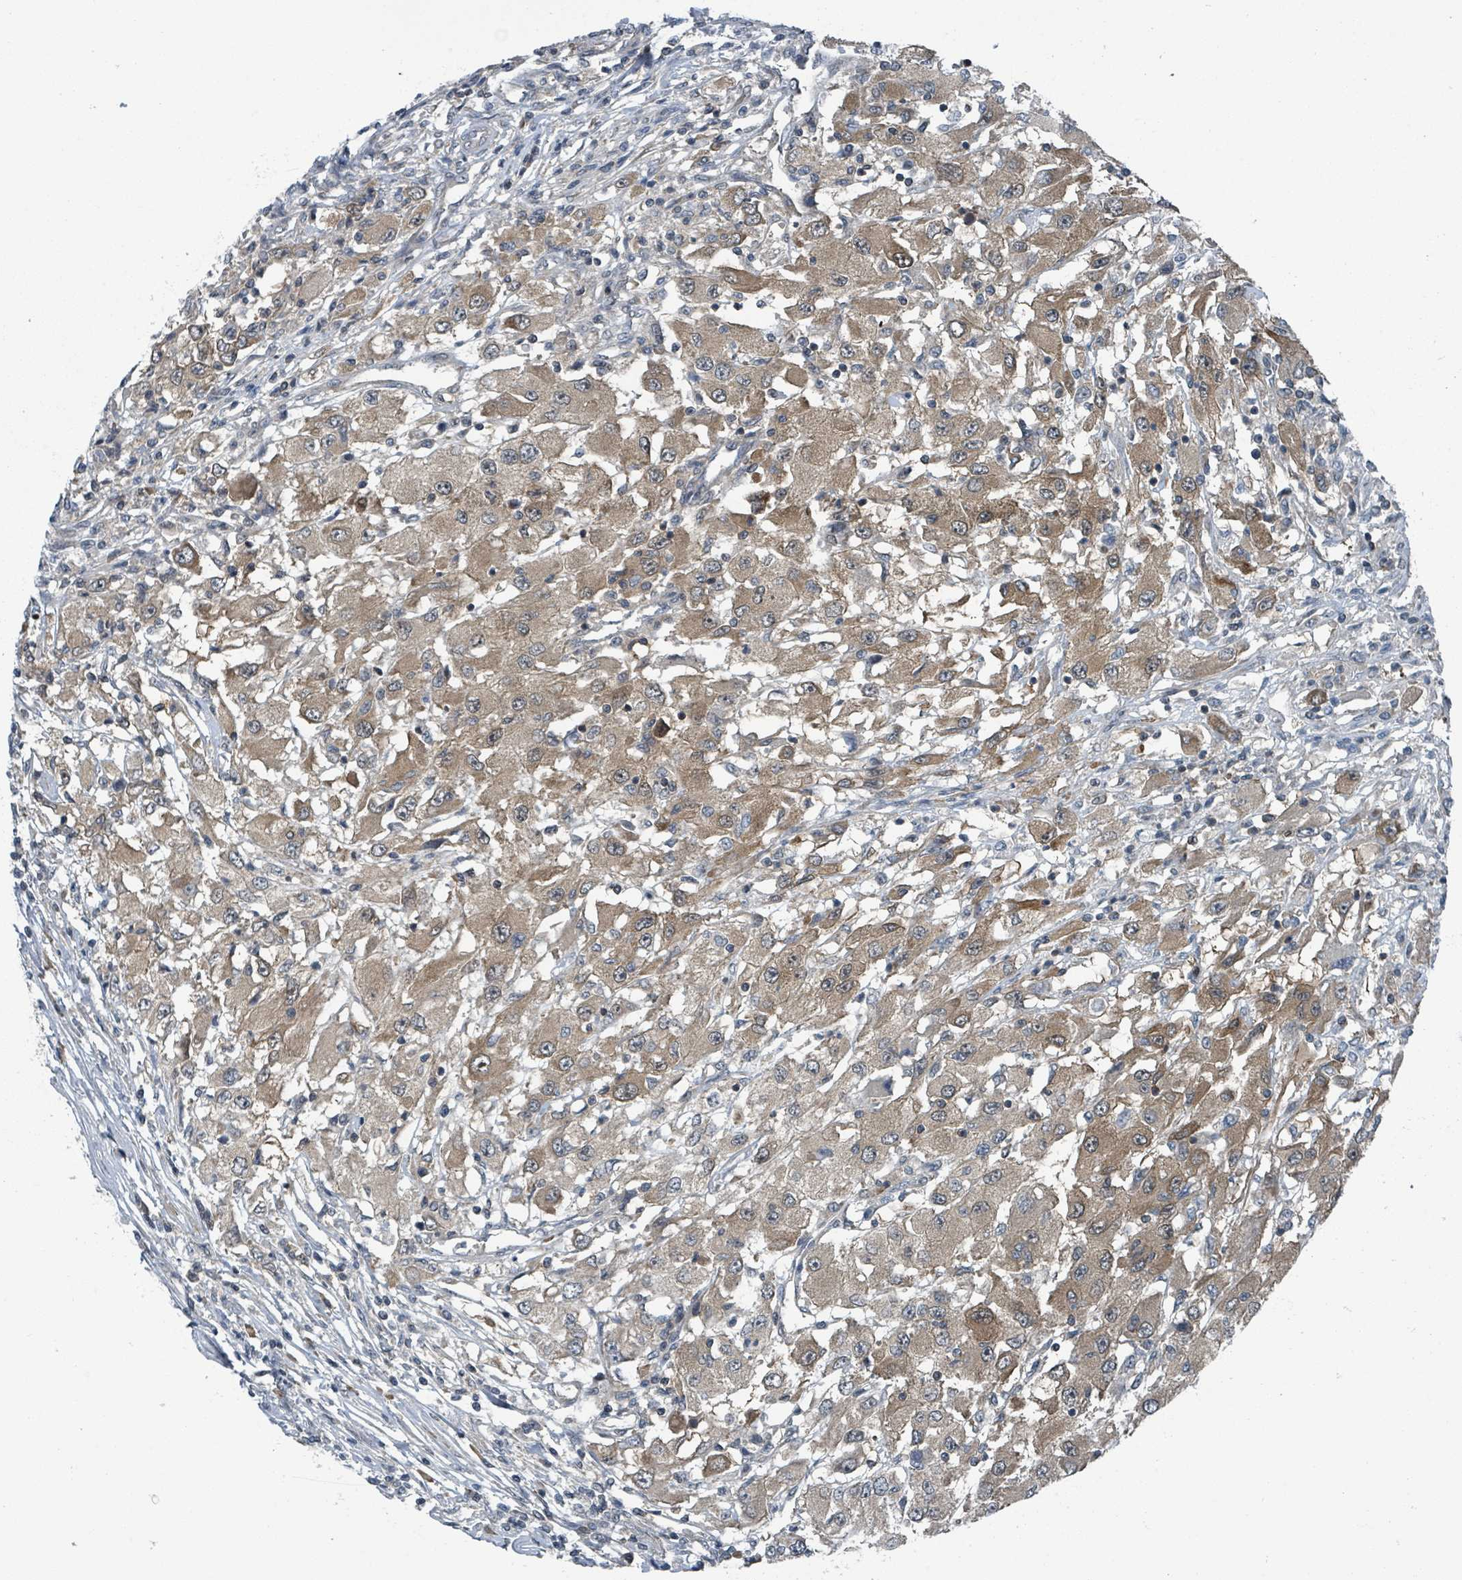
{"staining": {"intensity": "moderate", "quantity": "25%-75%", "location": "cytoplasmic/membranous"}, "tissue": "renal cancer", "cell_type": "Tumor cells", "image_type": "cancer", "snomed": [{"axis": "morphology", "description": "Adenocarcinoma, NOS"}, {"axis": "topography", "description": "Kidney"}], "caption": "A micrograph of renal adenocarcinoma stained for a protein reveals moderate cytoplasmic/membranous brown staining in tumor cells.", "gene": "GOLGA7", "patient": {"sex": "female", "age": 67}}